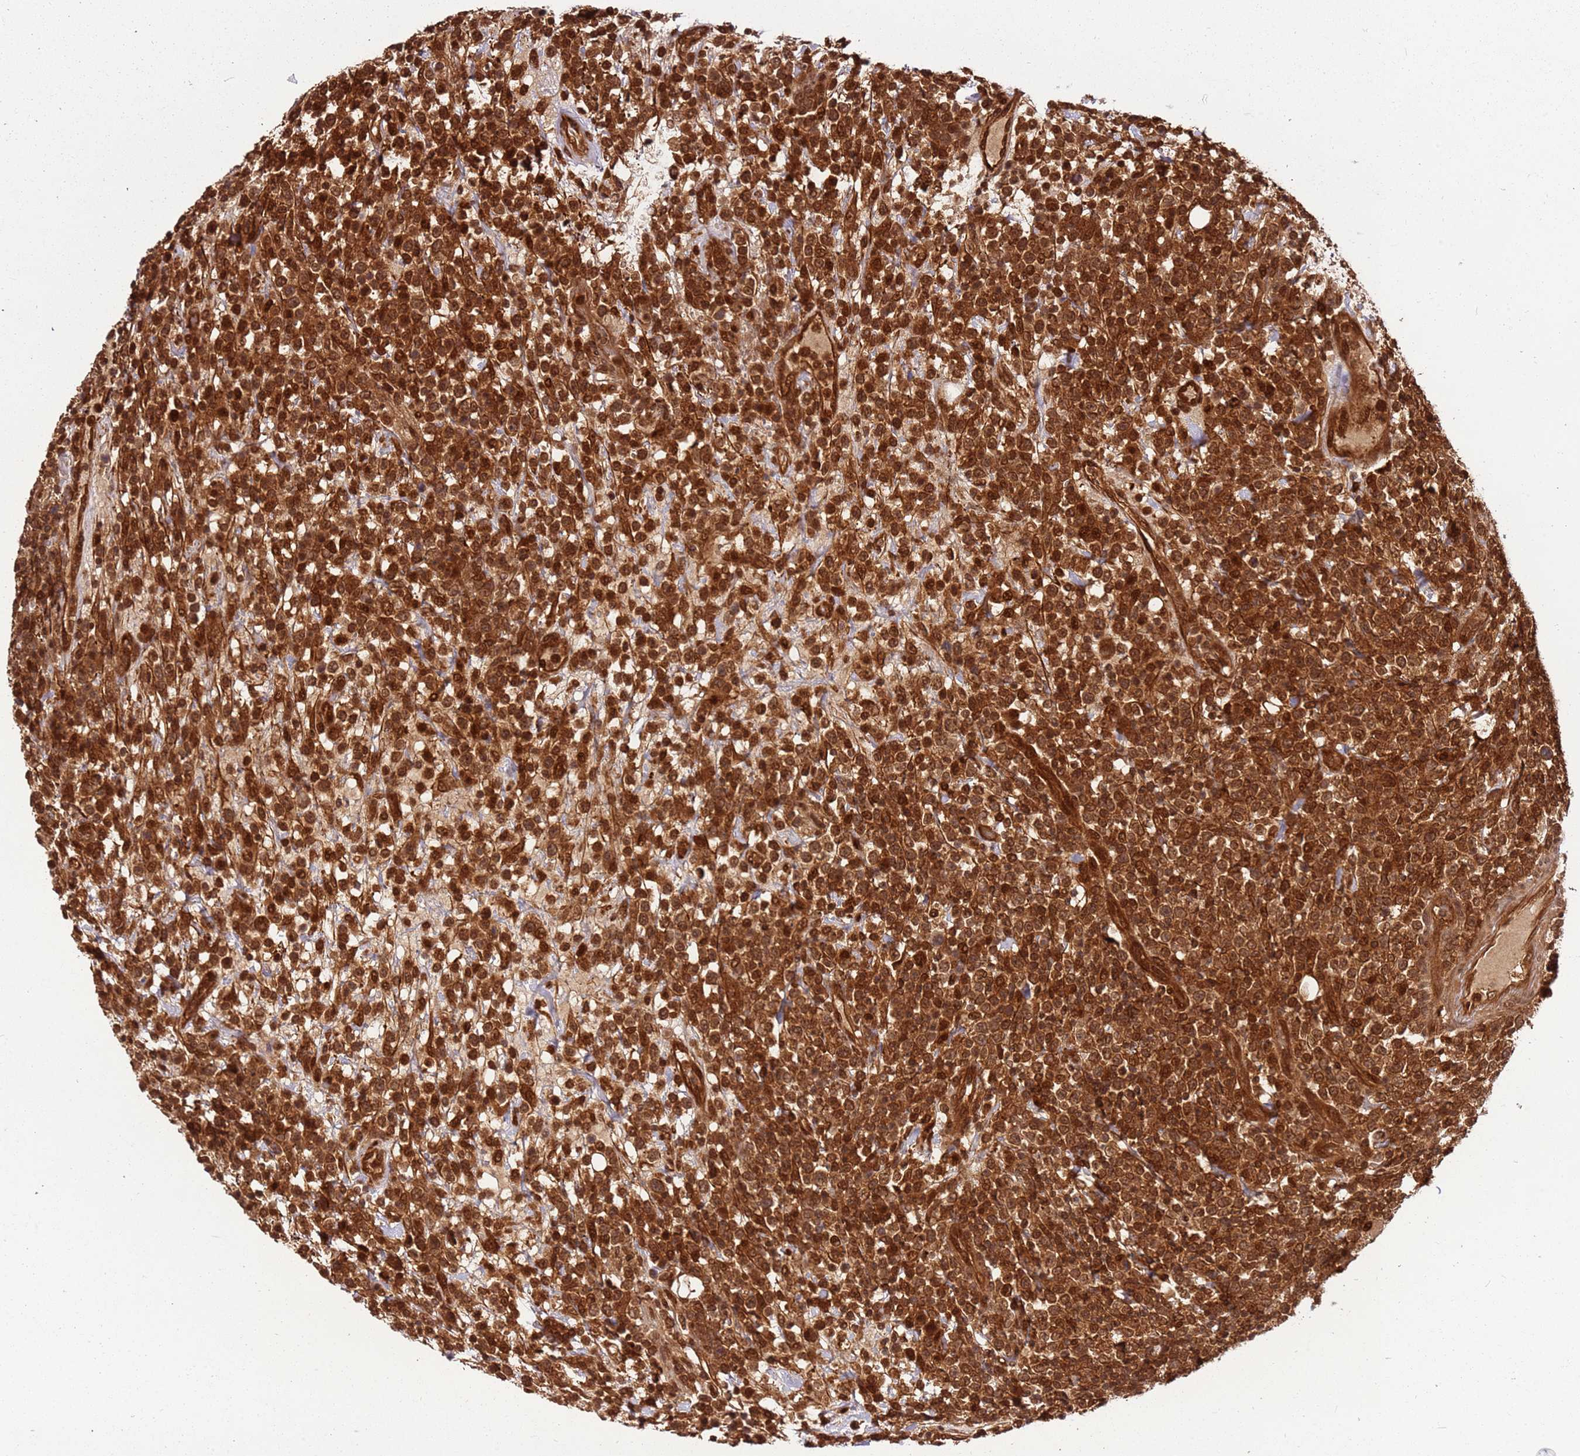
{"staining": {"intensity": "strong", "quantity": ">75%", "location": "cytoplasmic/membranous,nuclear"}, "tissue": "lymphoma", "cell_type": "Tumor cells", "image_type": "cancer", "snomed": [{"axis": "morphology", "description": "Malignant lymphoma, non-Hodgkin's type, High grade"}, {"axis": "topography", "description": "Colon"}], "caption": "Immunohistochemistry (DAB (3,3'-diaminobenzidine)) staining of lymphoma demonstrates strong cytoplasmic/membranous and nuclear protein expression in about >75% of tumor cells.", "gene": "PGLS", "patient": {"sex": "female", "age": 53}}